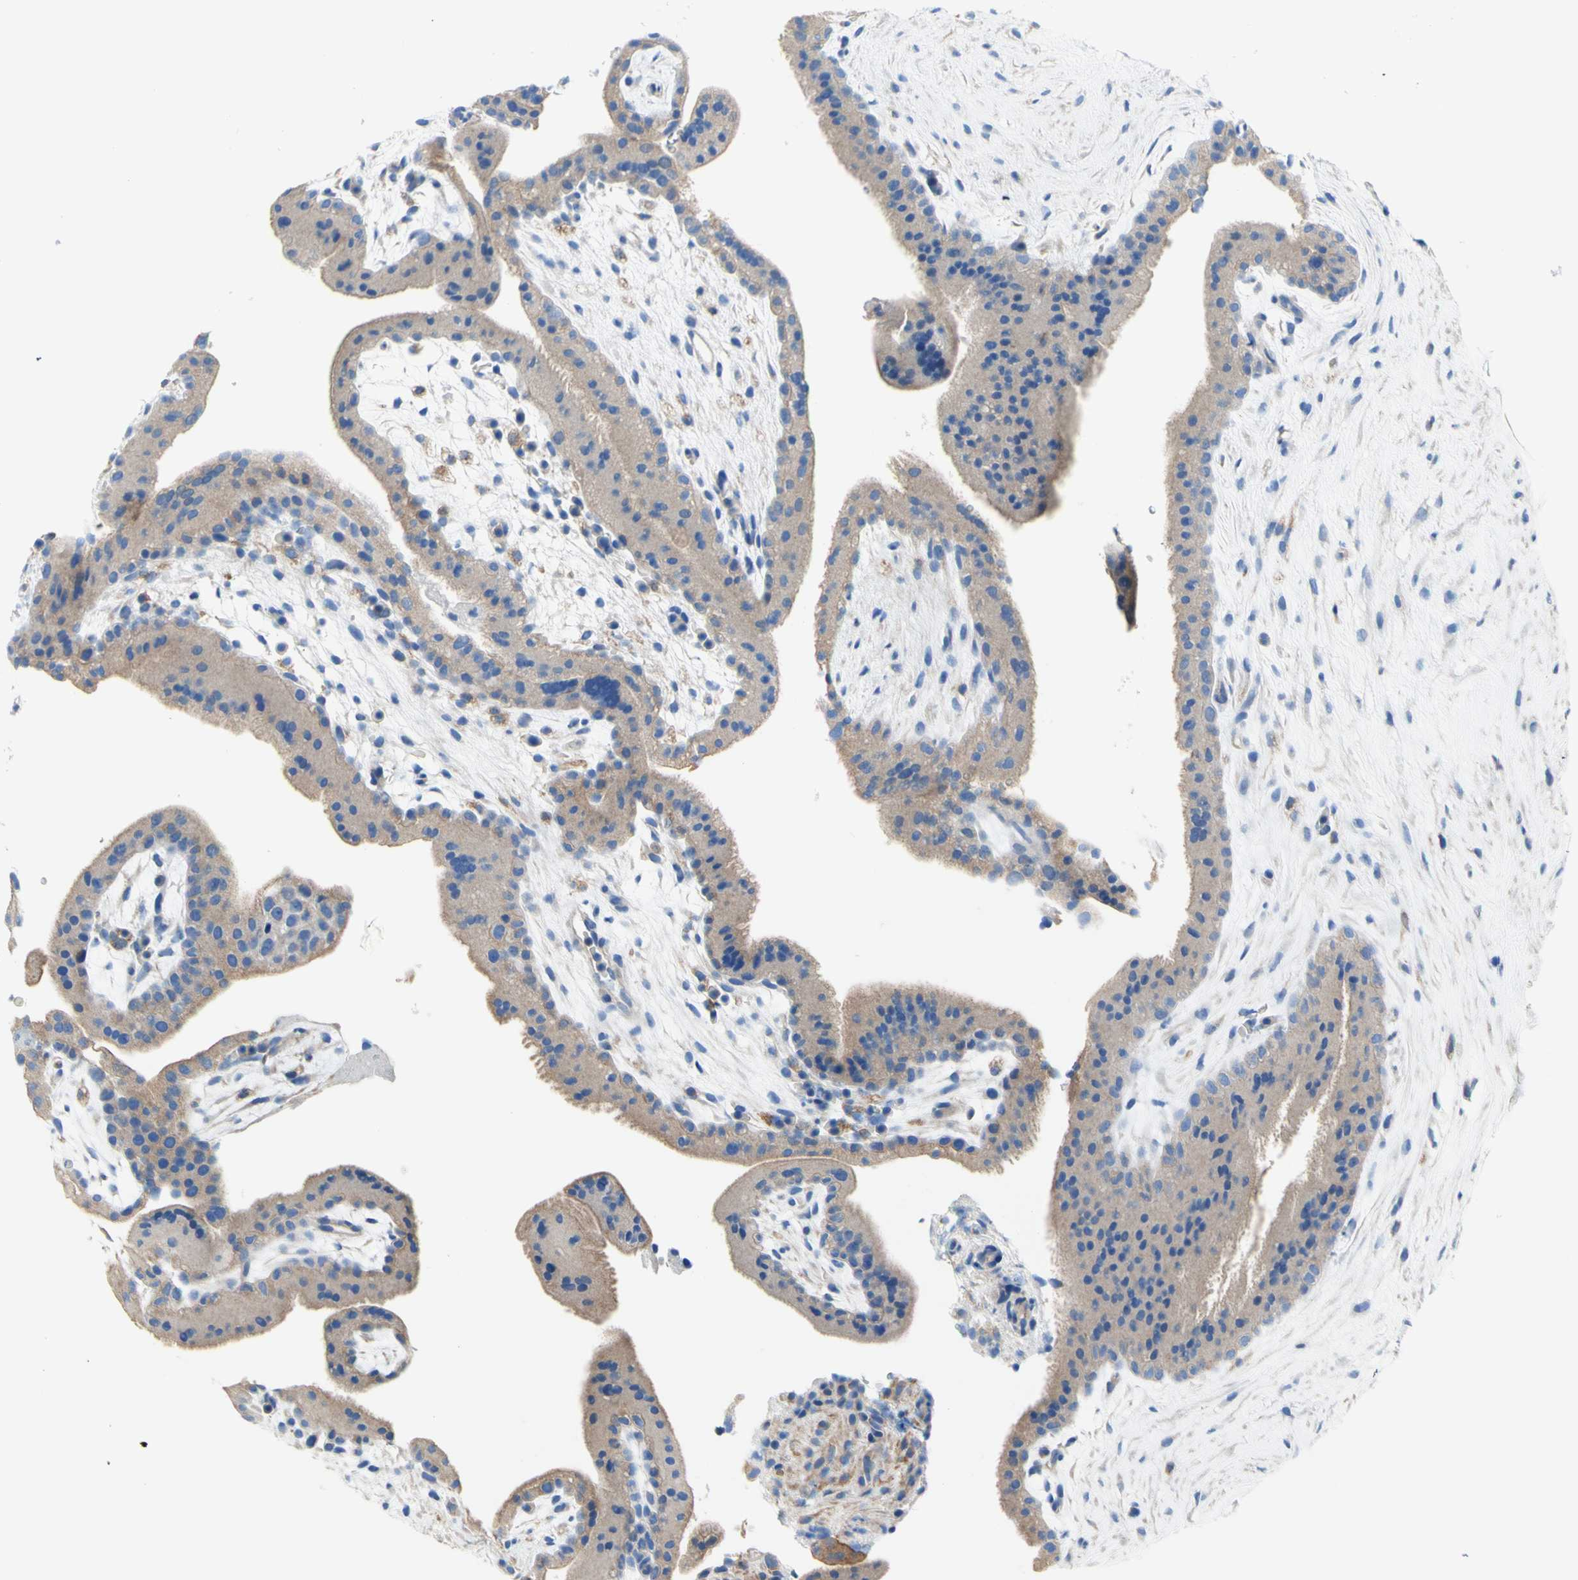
{"staining": {"intensity": "weak", "quantity": "<25%", "location": "cytoplasmic/membranous"}, "tissue": "placenta", "cell_type": "Decidual cells", "image_type": "normal", "snomed": [{"axis": "morphology", "description": "Normal tissue, NOS"}, {"axis": "topography", "description": "Placenta"}], "caption": "Immunohistochemistry of benign human placenta exhibits no staining in decidual cells. (Brightfield microscopy of DAB (3,3'-diaminobenzidine) IHC at high magnification).", "gene": "RETREG2", "patient": {"sex": "female", "age": 19}}